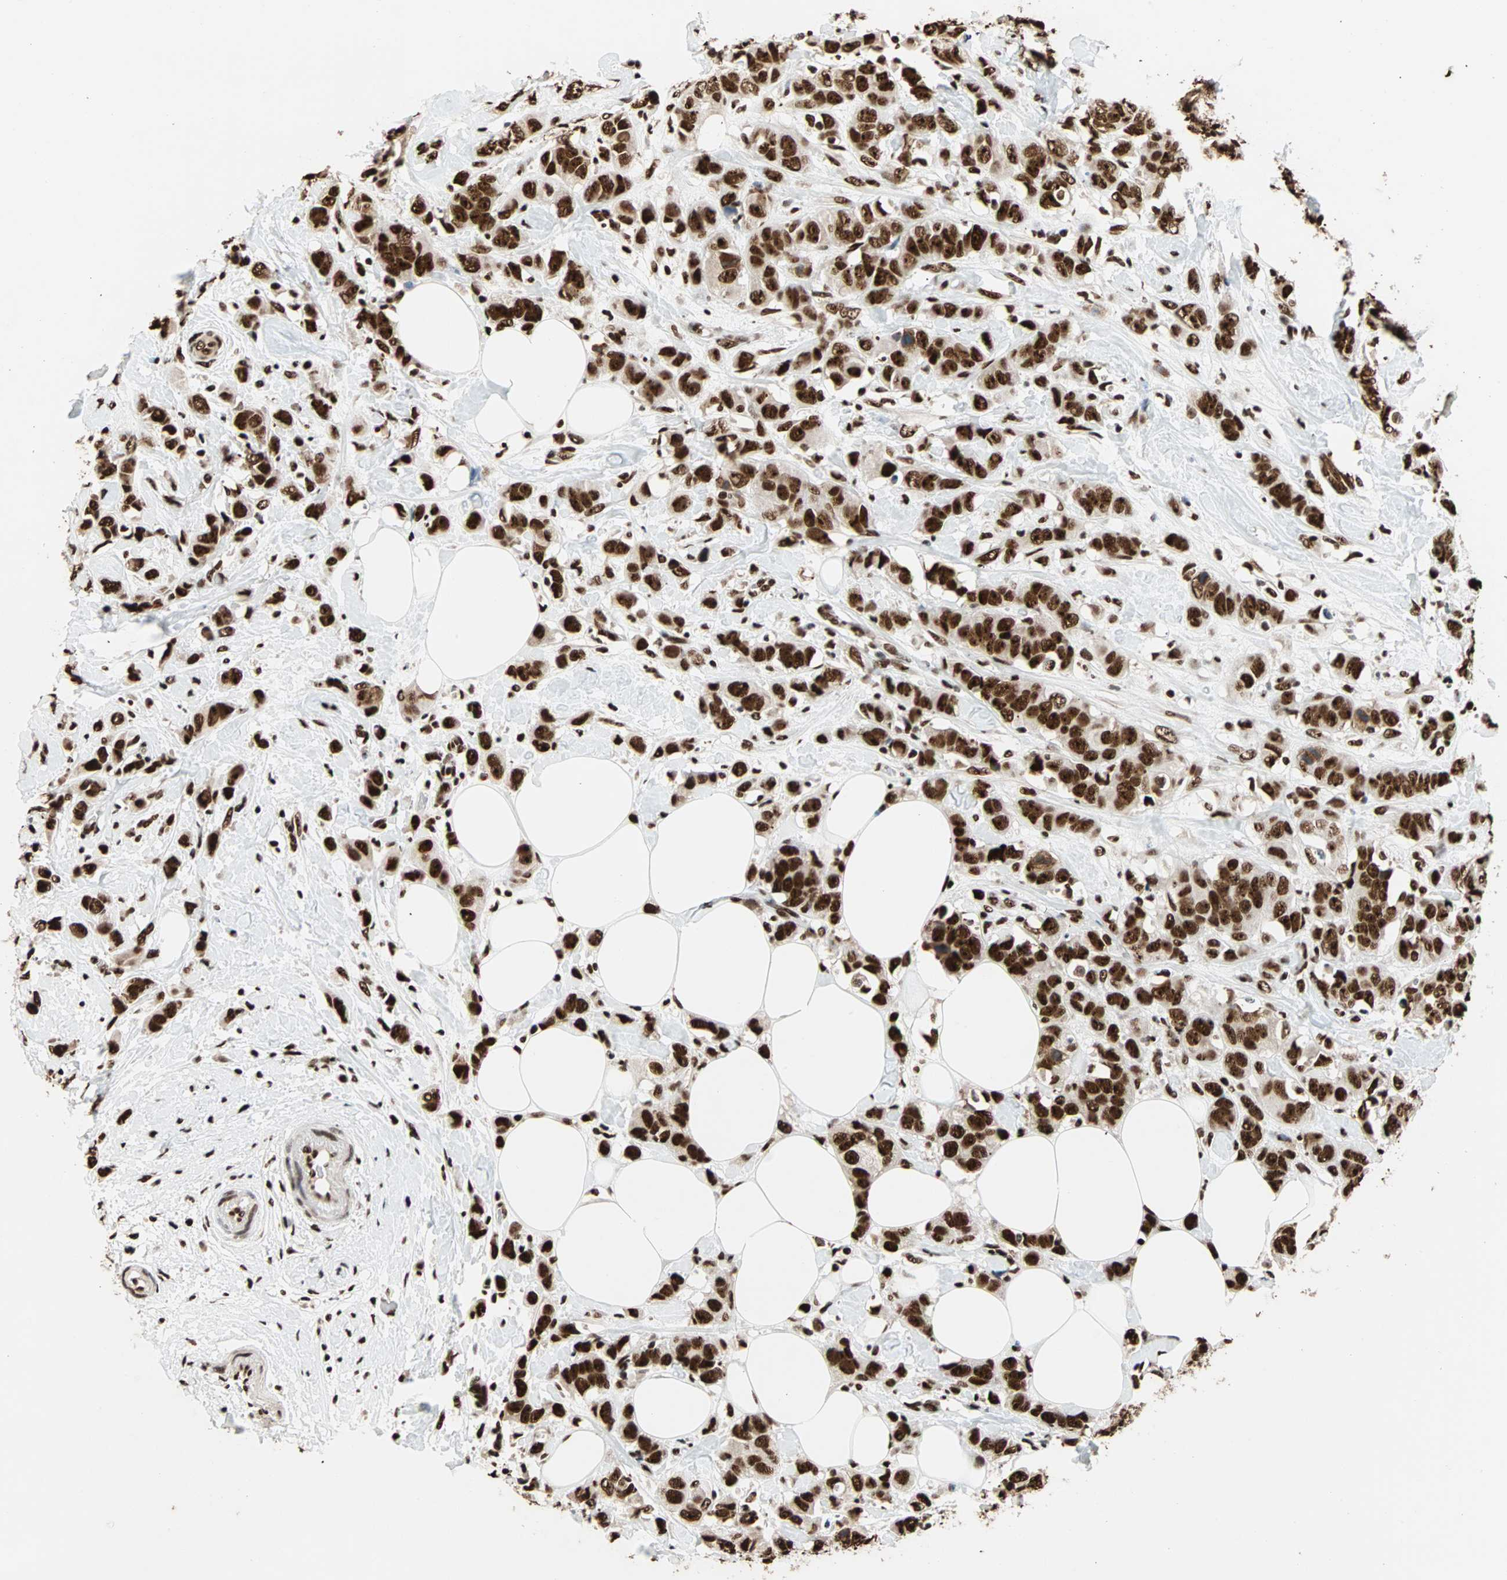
{"staining": {"intensity": "strong", "quantity": ">75%", "location": "nuclear"}, "tissue": "breast cancer", "cell_type": "Tumor cells", "image_type": "cancer", "snomed": [{"axis": "morphology", "description": "Normal tissue, NOS"}, {"axis": "morphology", "description": "Duct carcinoma"}, {"axis": "topography", "description": "Breast"}], "caption": "Immunohistochemical staining of breast infiltrating ductal carcinoma shows strong nuclear protein staining in approximately >75% of tumor cells. Ihc stains the protein of interest in brown and the nuclei are stained blue.", "gene": "ILF2", "patient": {"sex": "female", "age": 50}}